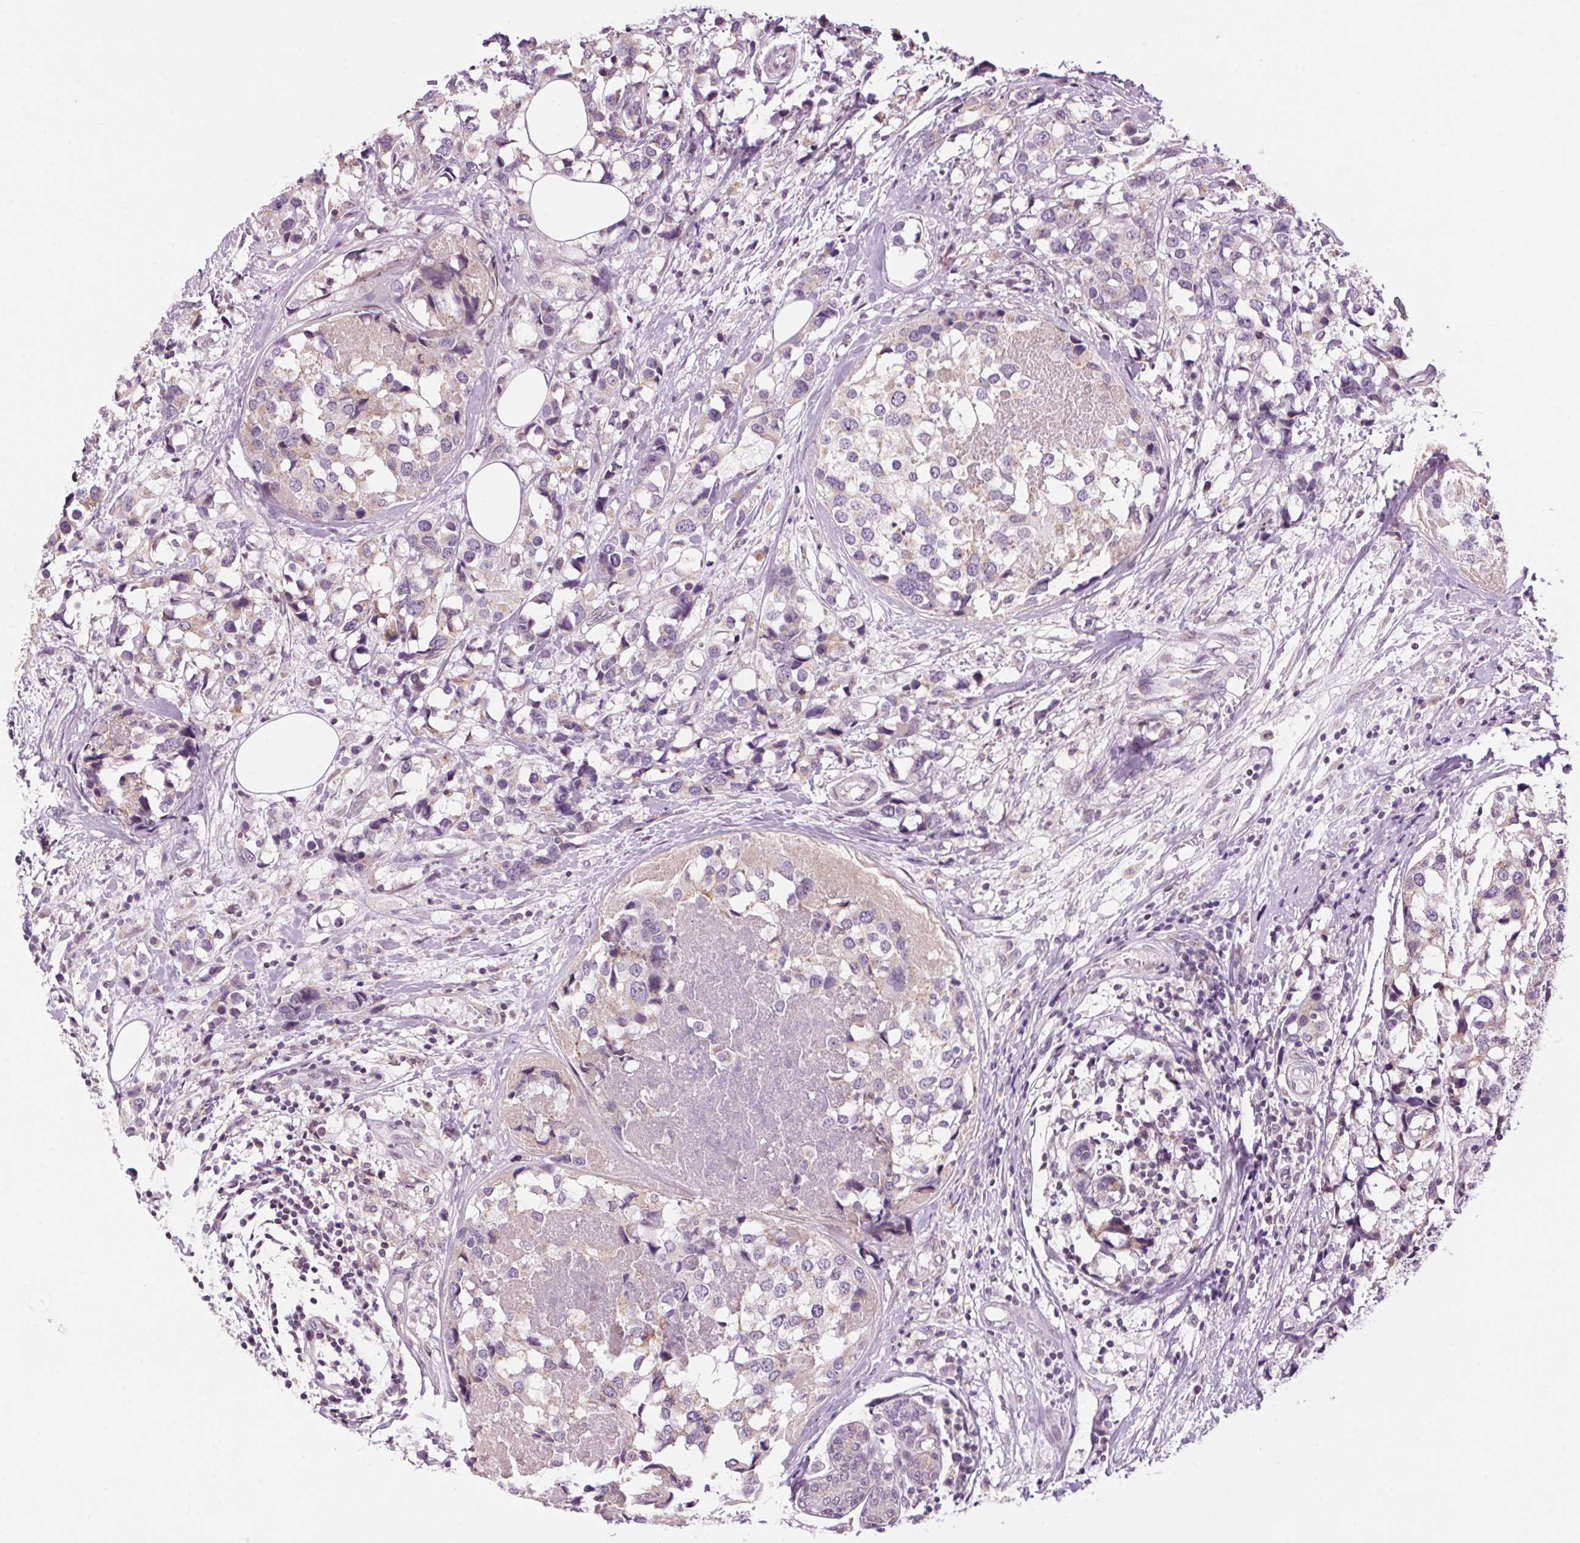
{"staining": {"intensity": "negative", "quantity": "none", "location": "none"}, "tissue": "breast cancer", "cell_type": "Tumor cells", "image_type": "cancer", "snomed": [{"axis": "morphology", "description": "Lobular carcinoma"}, {"axis": "topography", "description": "Breast"}], "caption": "Histopathology image shows no protein staining in tumor cells of breast lobular carcinoma tissue.", "gene": "SMIM13", "patient": {"sex": "female", "age": 59}}